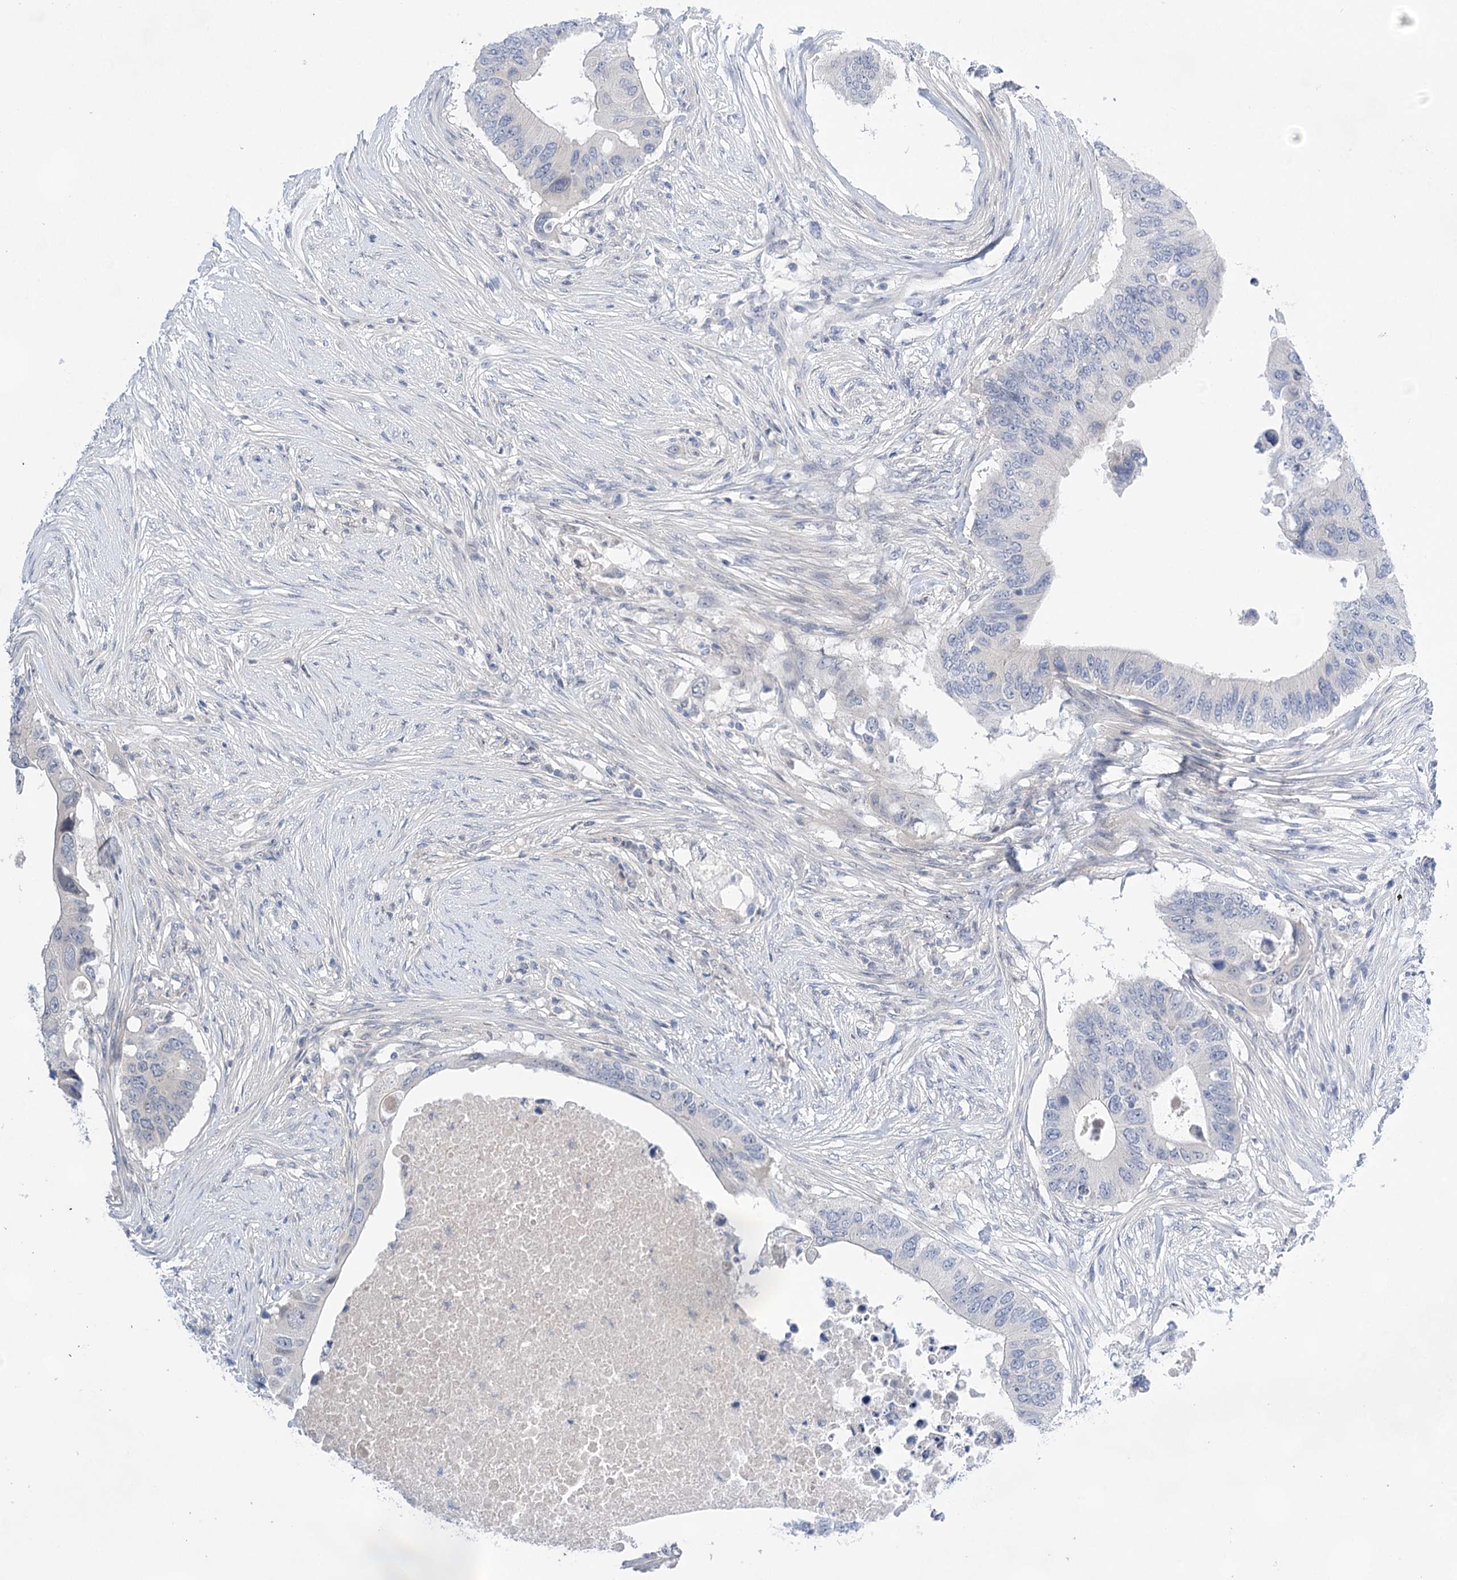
{"staining": {"intensity": "negative", "quantity": "none", "location": "none"}, "tissue": "colorectal cancer", "cell_type": "Tumor cells", "image_type": "cancer", "snomed": [{"axis": "morphology", "description": "Adenocarcinoma, NOS"}, {"axis": "topography", "description": "Colon"}], "caption": "Micrograph shows no significant protein expression in tumor cells of colorectal cancer (adenocarcinoma).", "gene": "LALBA", "patient": {"sex": "male", "age": 71}}